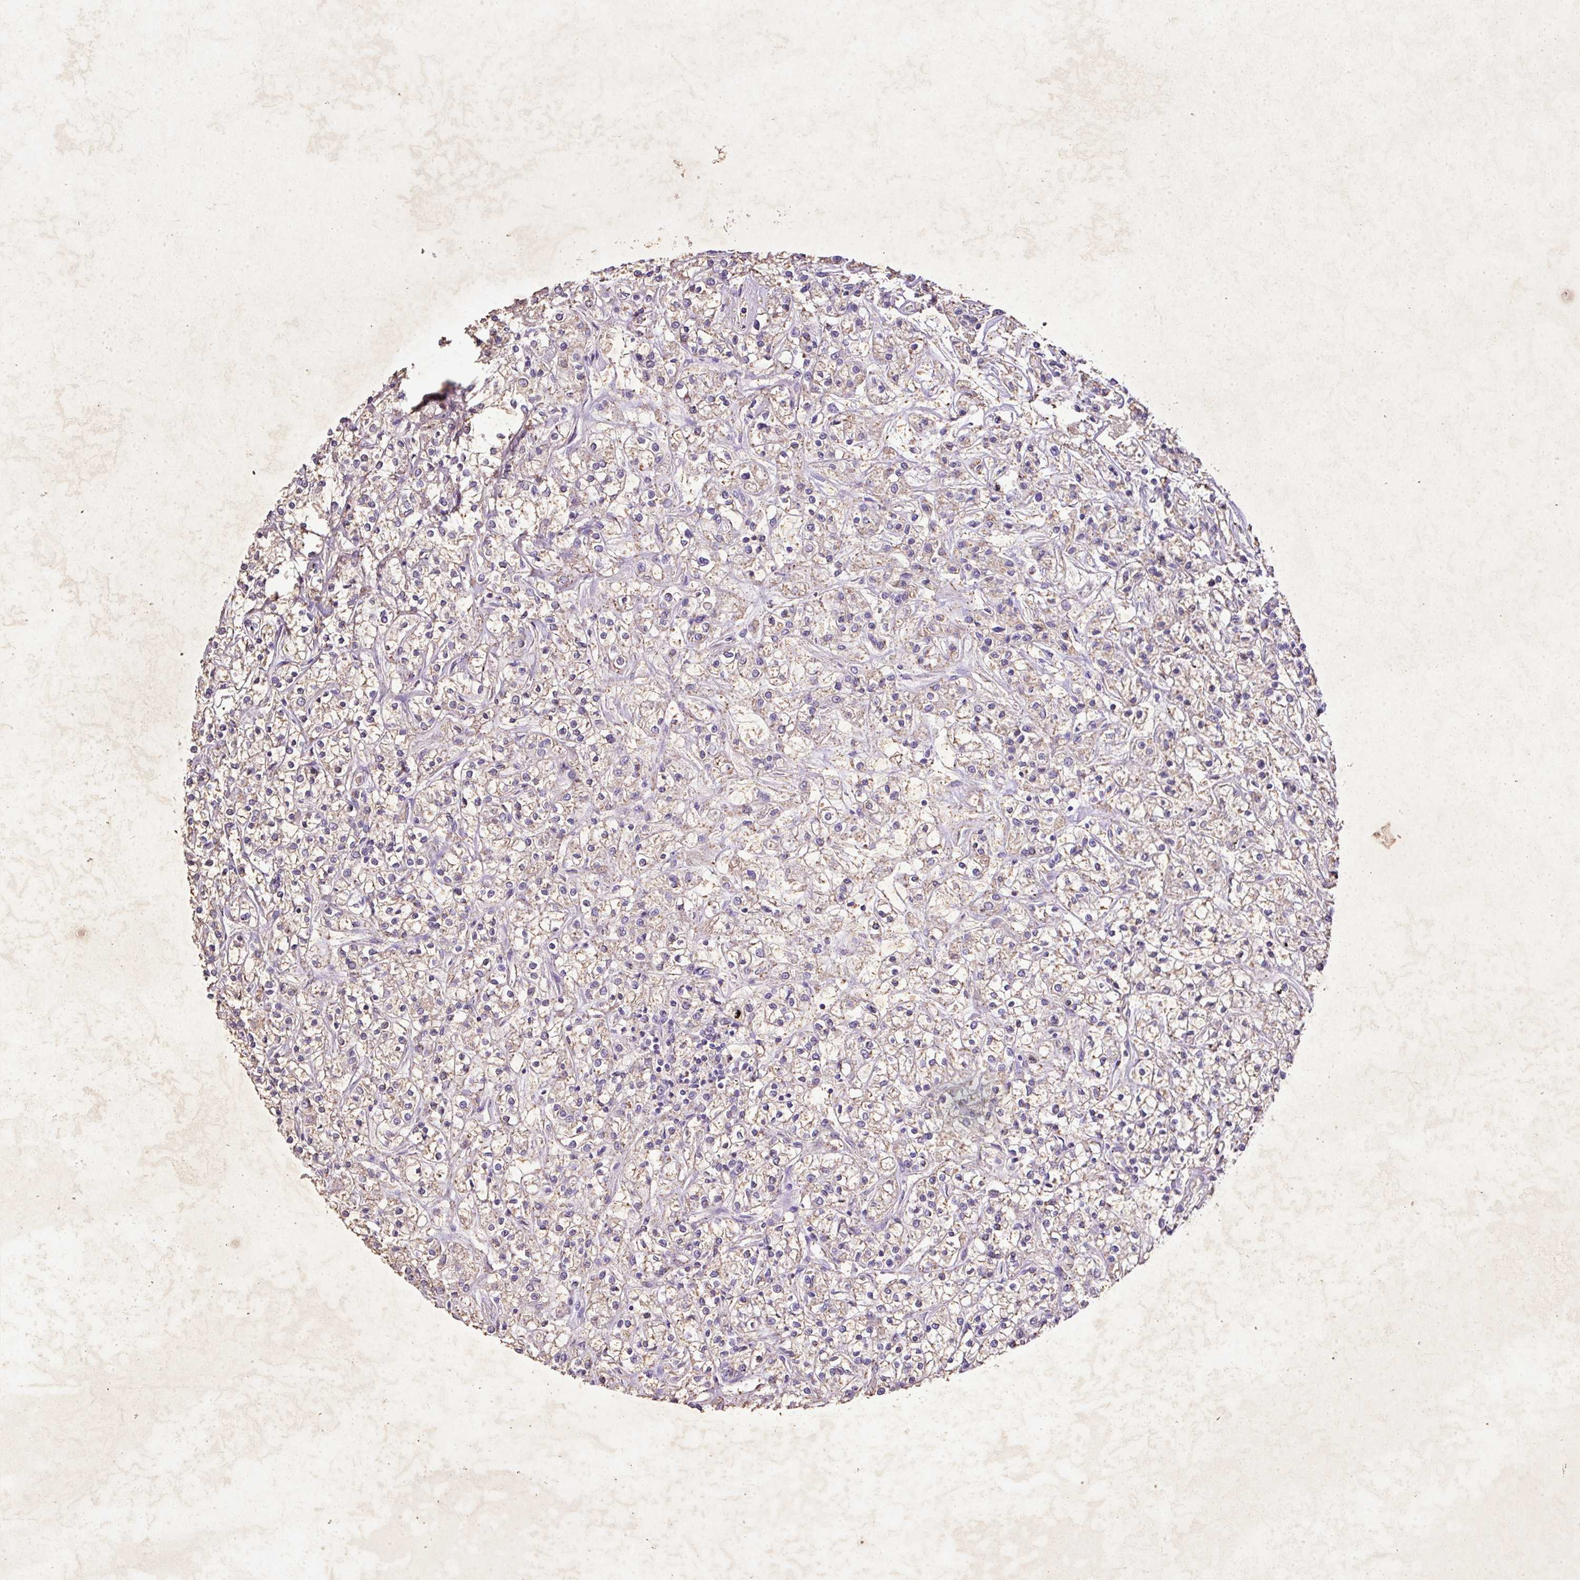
{"staining": {"intensity": "negative", "quantity": "none", "location": "none"}, "tissue": "renal cancer", "cell_type": "Tumor cells", "image_type": "cancer", "snomed": [{"axis": "morphology", "description": "Adenocarcinoma, NOS"}, {"axis": "topography", "description": "Kidney"}], "caption": "Micrograph shows no significant protein staining in tumor cells of renal adenocarcinoma. (DAB IHC visualized using brightfield microscopy, high magnification).", "gene": "KCNJ11", "patient": {"sex": "female", "age": 59}}